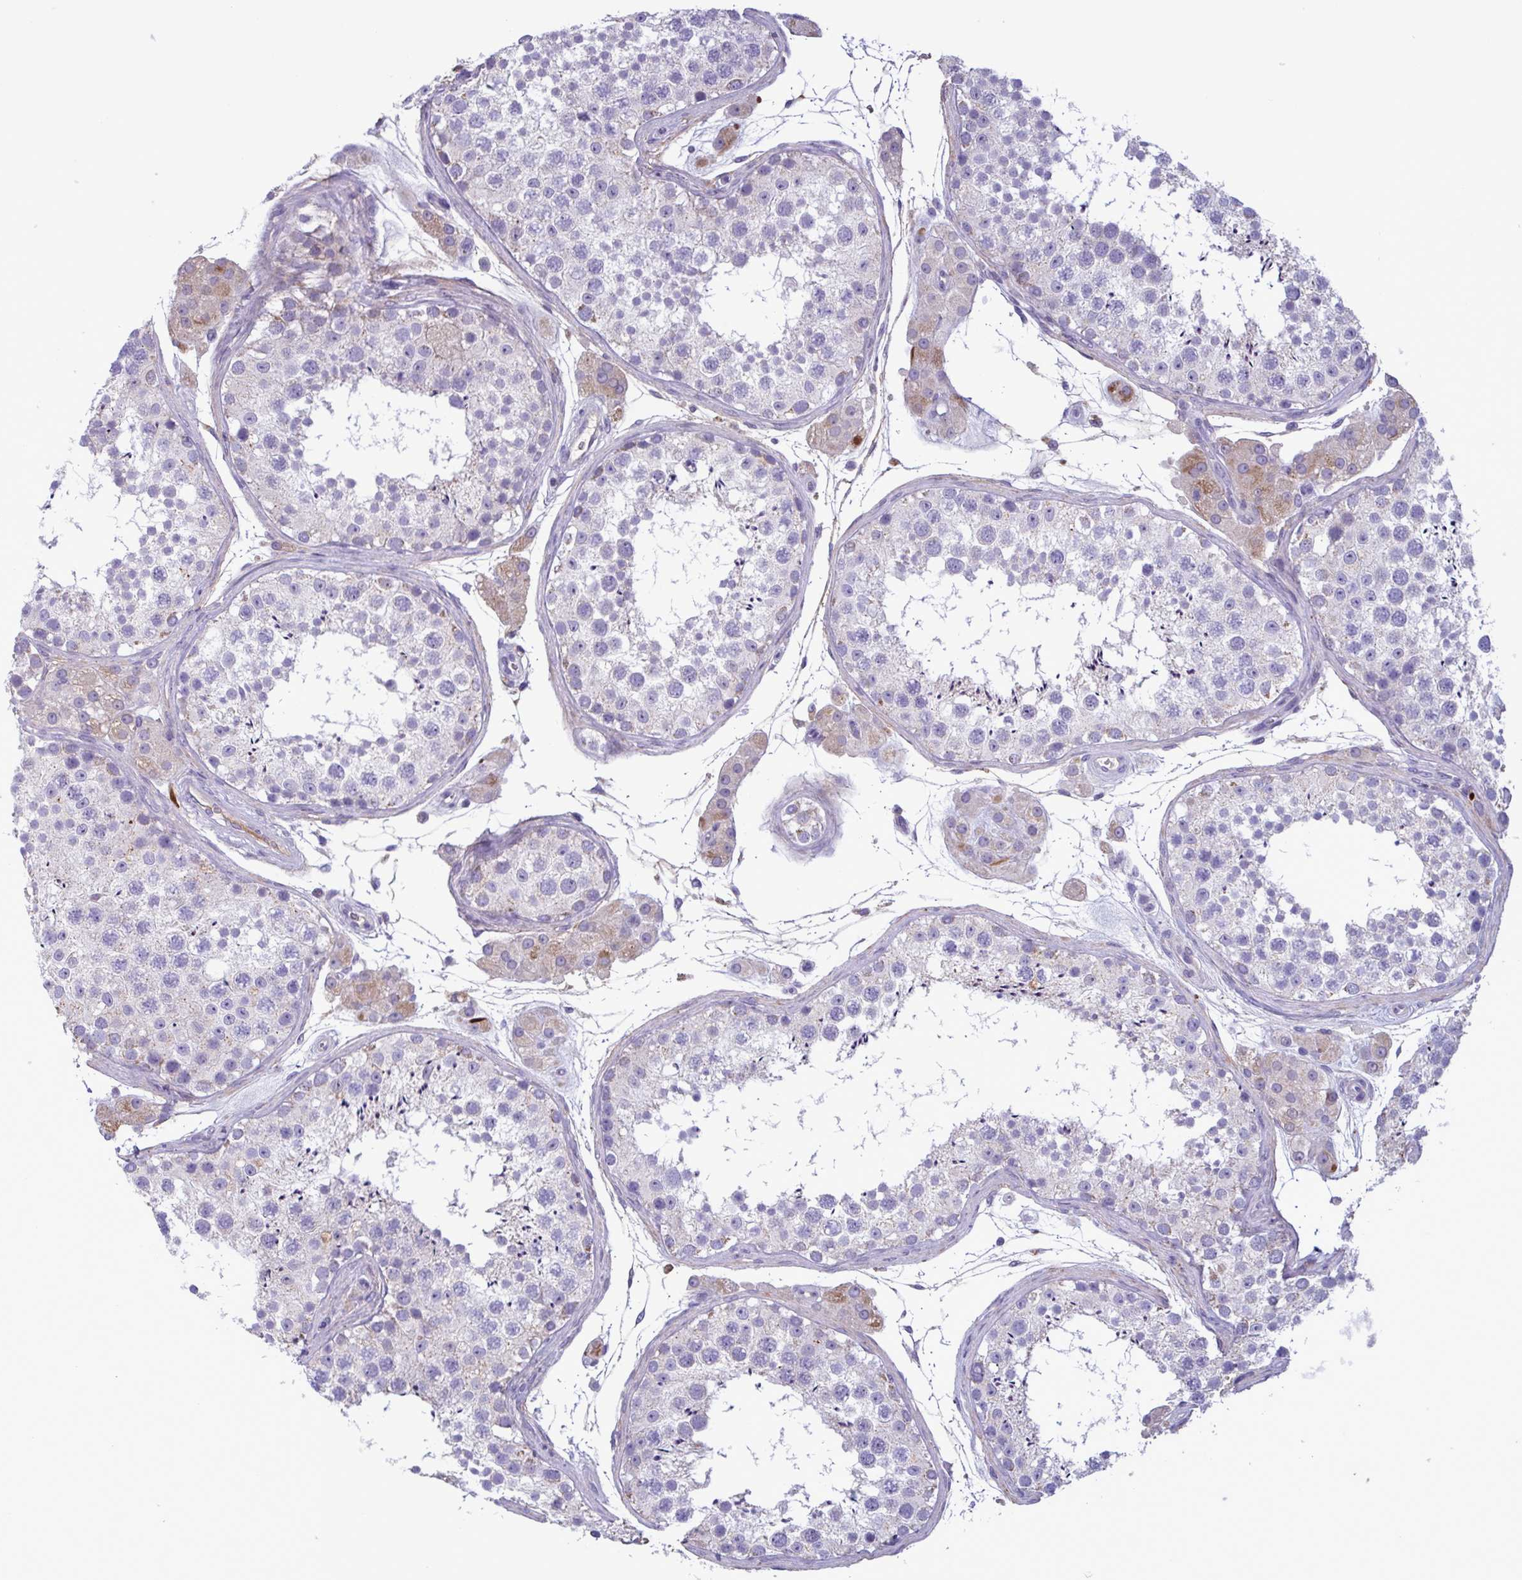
{"staining": {"intensity": "negative", "quantity": "none", "location": "none"}, "tissue": "testis", "cell_type": "Cells in seminiferous ducts", "image_type": "normal", "snomed": [{"axis": "morphology", "description": "Normal tissue, NOS"}, {"axis": "topography", "description": "Testis"}], "caption": "Immunohistochemistry (IHC) photomicrograph of unremarkable human testis stained for a protein (brown), which exhibits no expression in cells in seminiferous ducts. (DAB (3,3'-diaminobenzidine) immunohistochemistry (IHC) with hematoxylin counter stain).", "gene": "F13B", "patient": {"sex": "male", "age": 41}}